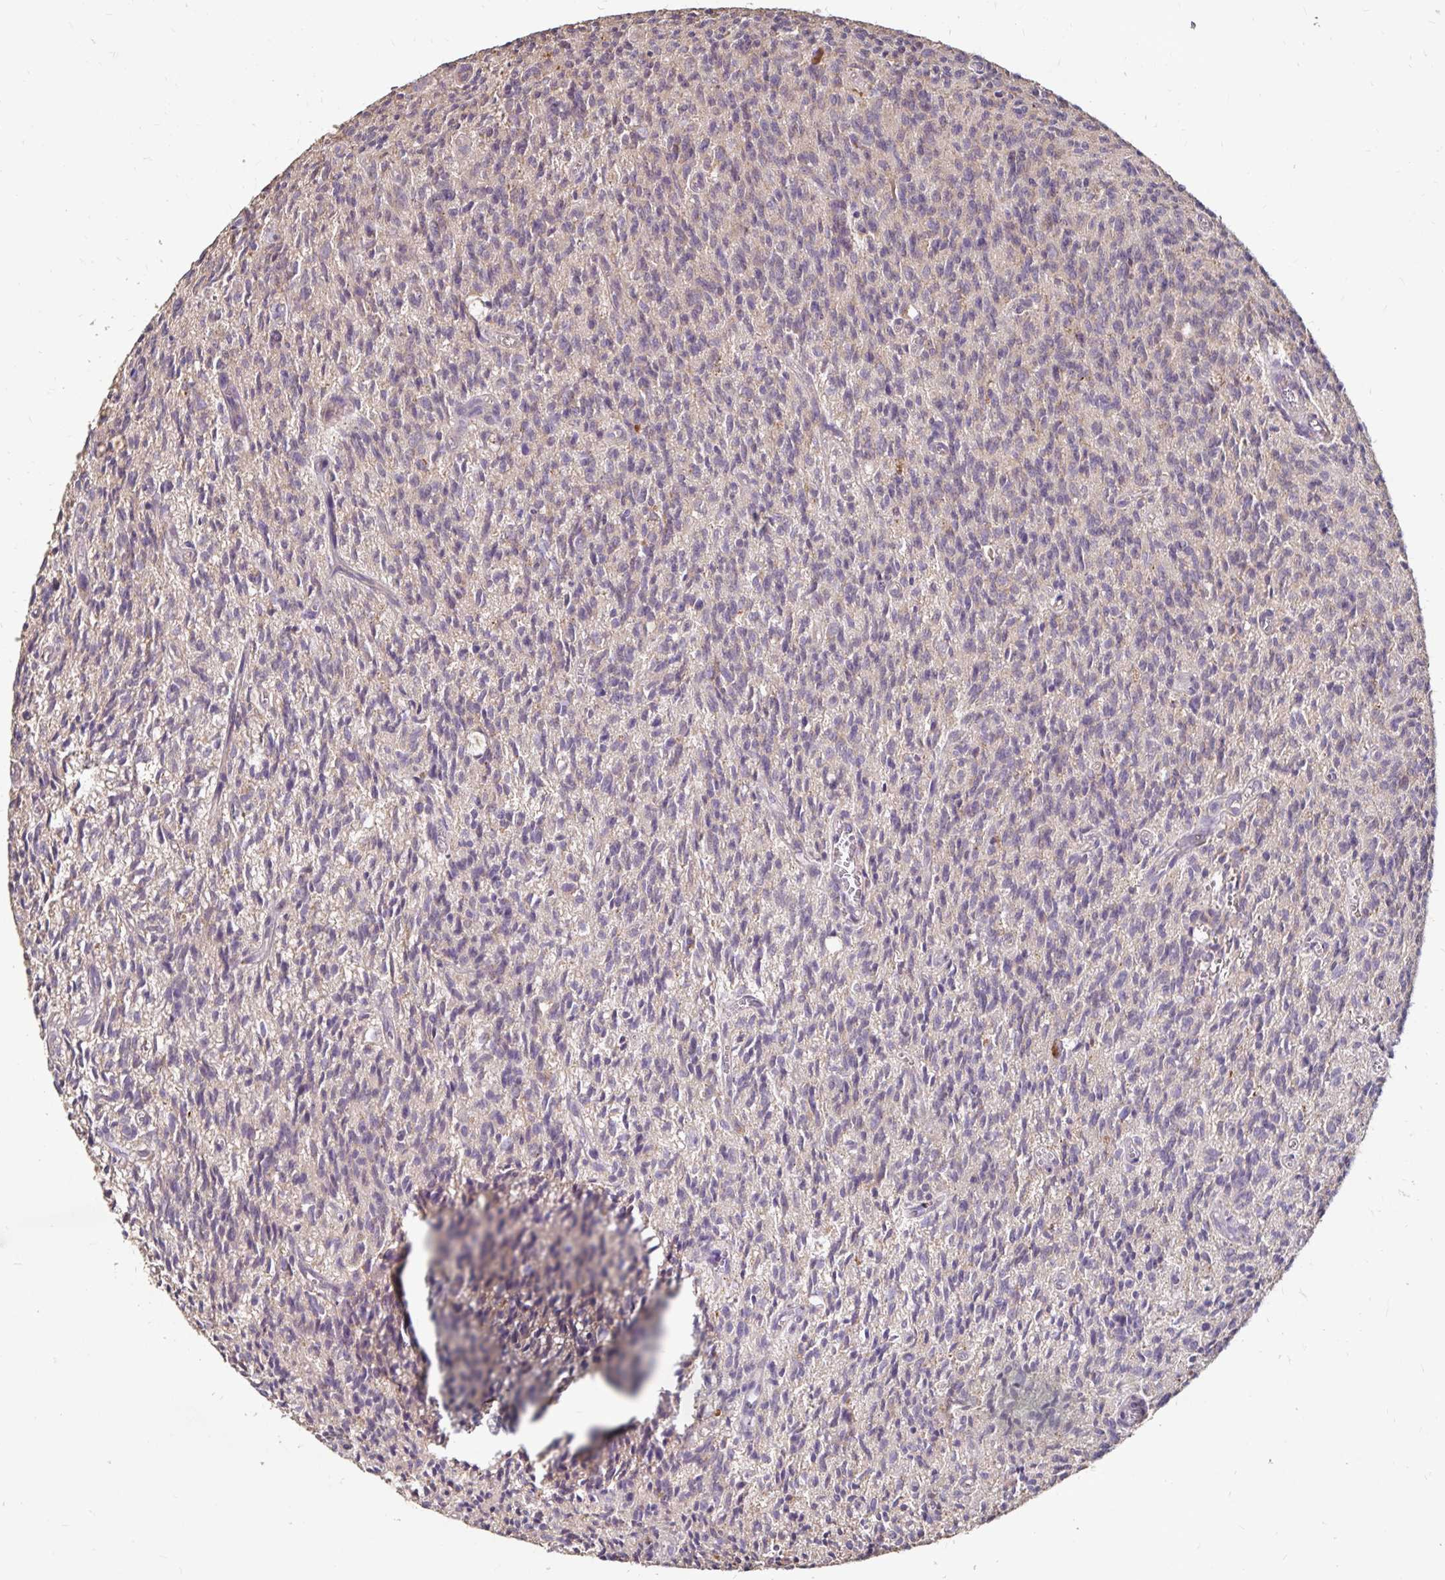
{"staining": {"intensity": "negative", "quantity": "none", "location": "none"}, "tissue": "glioma", "cell_type": "Tumor cells", "image_type": "cancer", "snomed": [{"axis": "morphology", "description": "Glioma, malignant, Low grade"}, {"axis": "topography", "description": "Brain"}], "caption": "Immunohistochemistry (IHC) photomicrograph of glioma stained for a protein (brown), which exhibits no positivity in tumor cells. The staining is performed using DAB (3,3'-diaminobenzidine) brown chromogen with nuclei counter-stained in using hematoxylin.", "gene": "EMC10", "patient": {"sex": "male", "age": 64}}